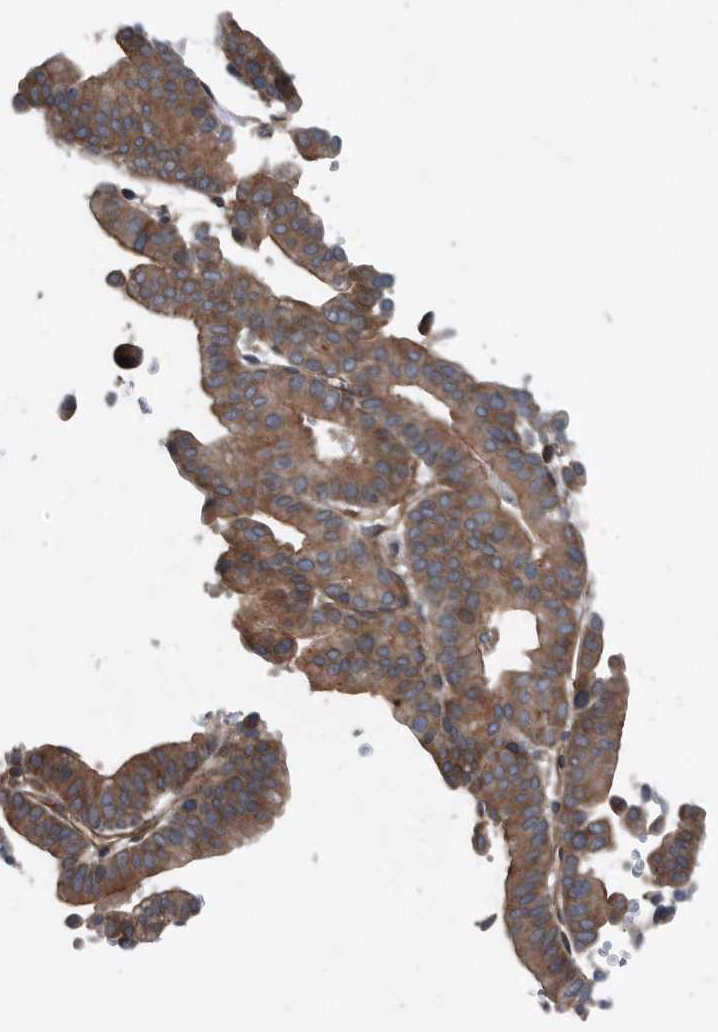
{"staining": {"intensity": "moderate", "quantity": ">75%", "location": "cytoplasmic/membranous"}, "tissue": "liver cancer", "cell_type": "Tumor cells", "image_type": "cancer", "snomed": [{"axis": "morphology", "description": "Cholangiocarcinoma"}, {"axis": "topography", "description": "Liver"}], "caption": "Liver cholangiocarcinoma stained with DAB IHC reveals medium levels of moderate cytoplasmic/membranous expression in approximately >75% of tumor cells.", "gene": "ARMCX1", "patient": {"sex": "female", "age": 75}}